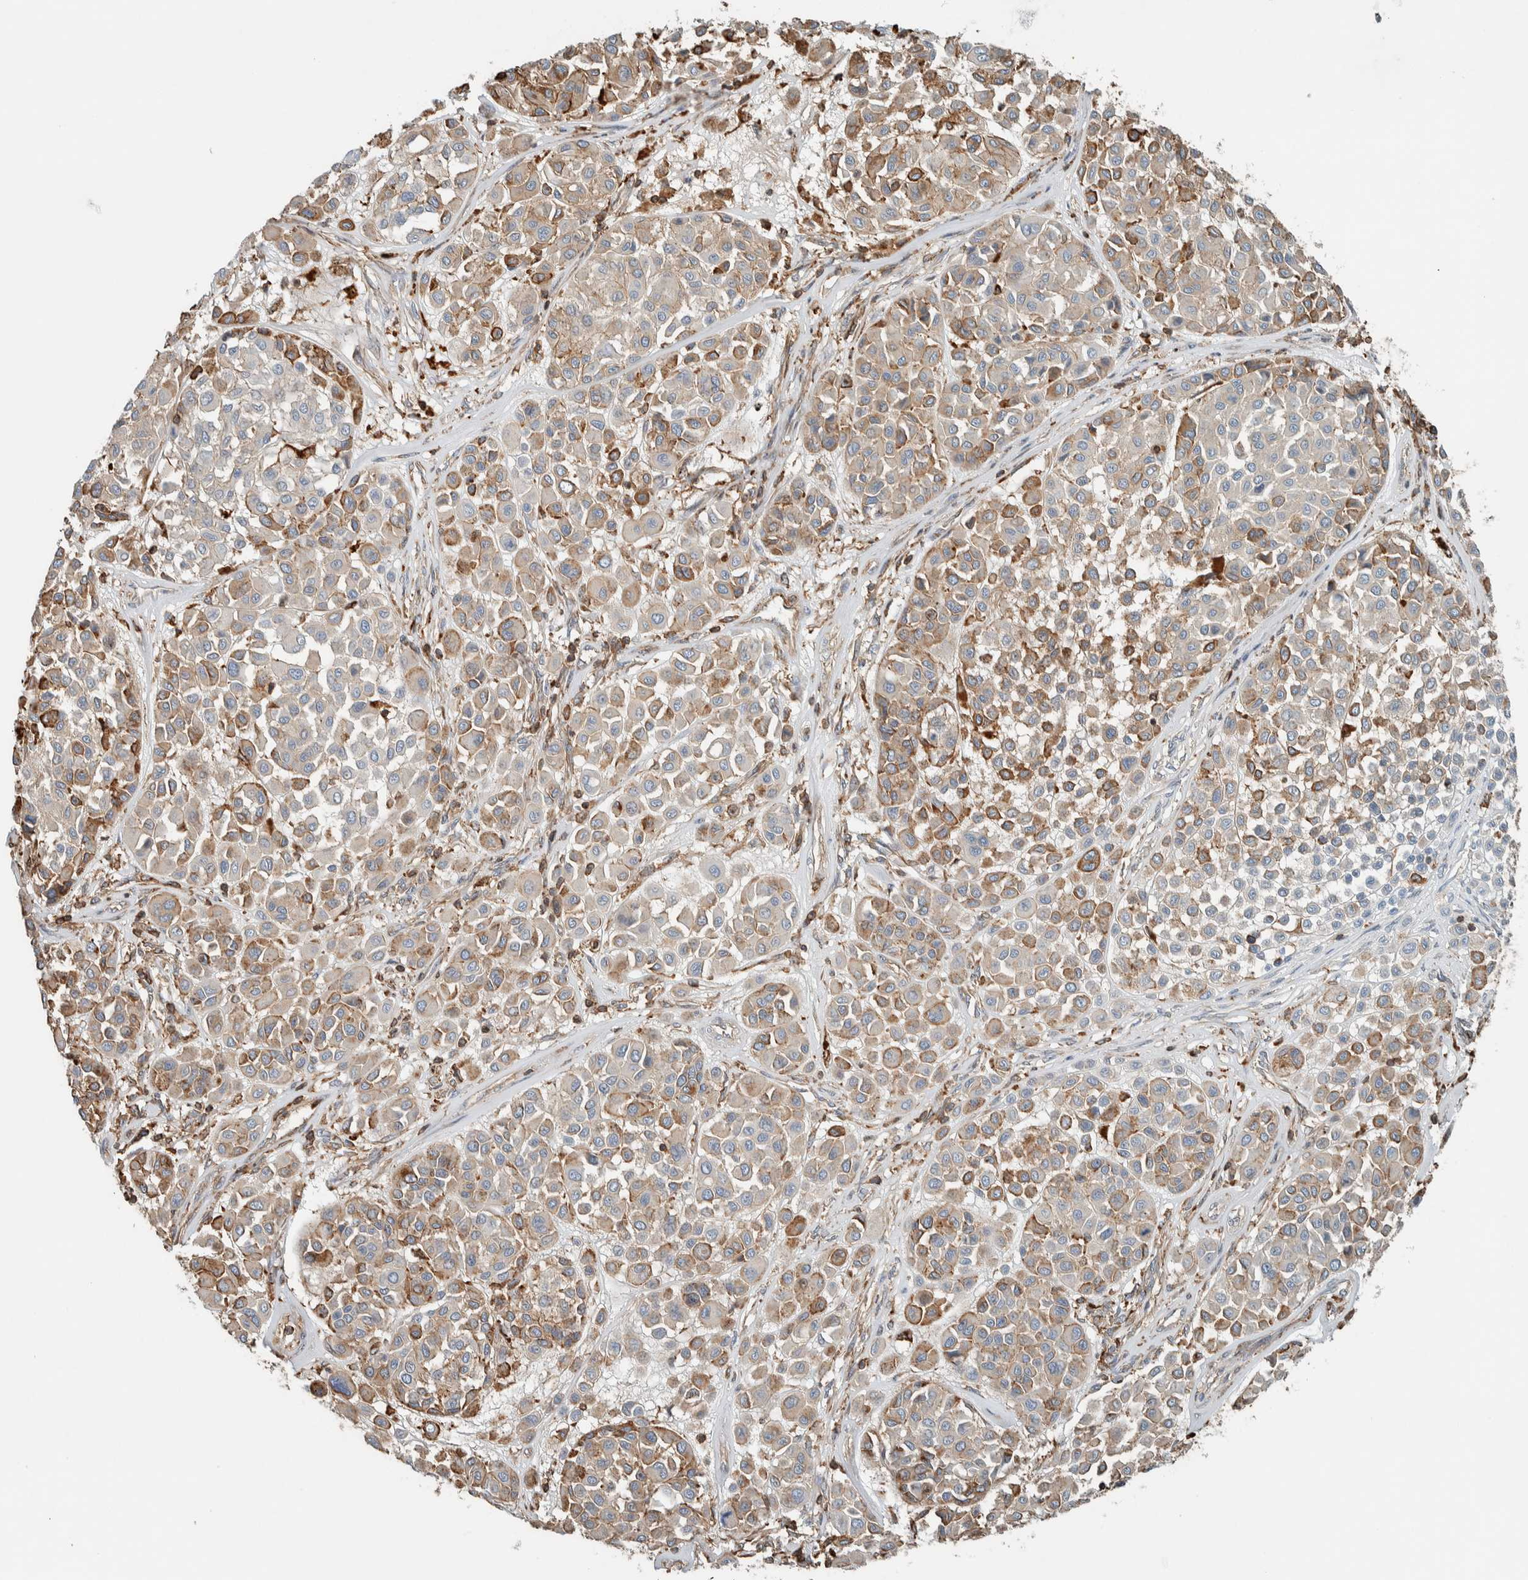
{"staining": {"intensity": "weak", "quantity": ">75%", "location": "cytoplasmic/membranous"}, "tissue": "melanoma", "cell_type": "Tumor cells", "image_type": "cancer", "snomed": [{"axis": "morphology", "description": "Malignant melanoma, Metastatic site"}, {"axis": "topography", "description": "Soft tissue"}], "caption": "IHC of malignant melanoma (metastatic site) reveals low levels of weak cytoplasmic/membranous staining in about >75% of tumor cells. Nuclei are stained in blue.", "gene": "CTBP2", "patient": {"sex": "male", "age": 41}}